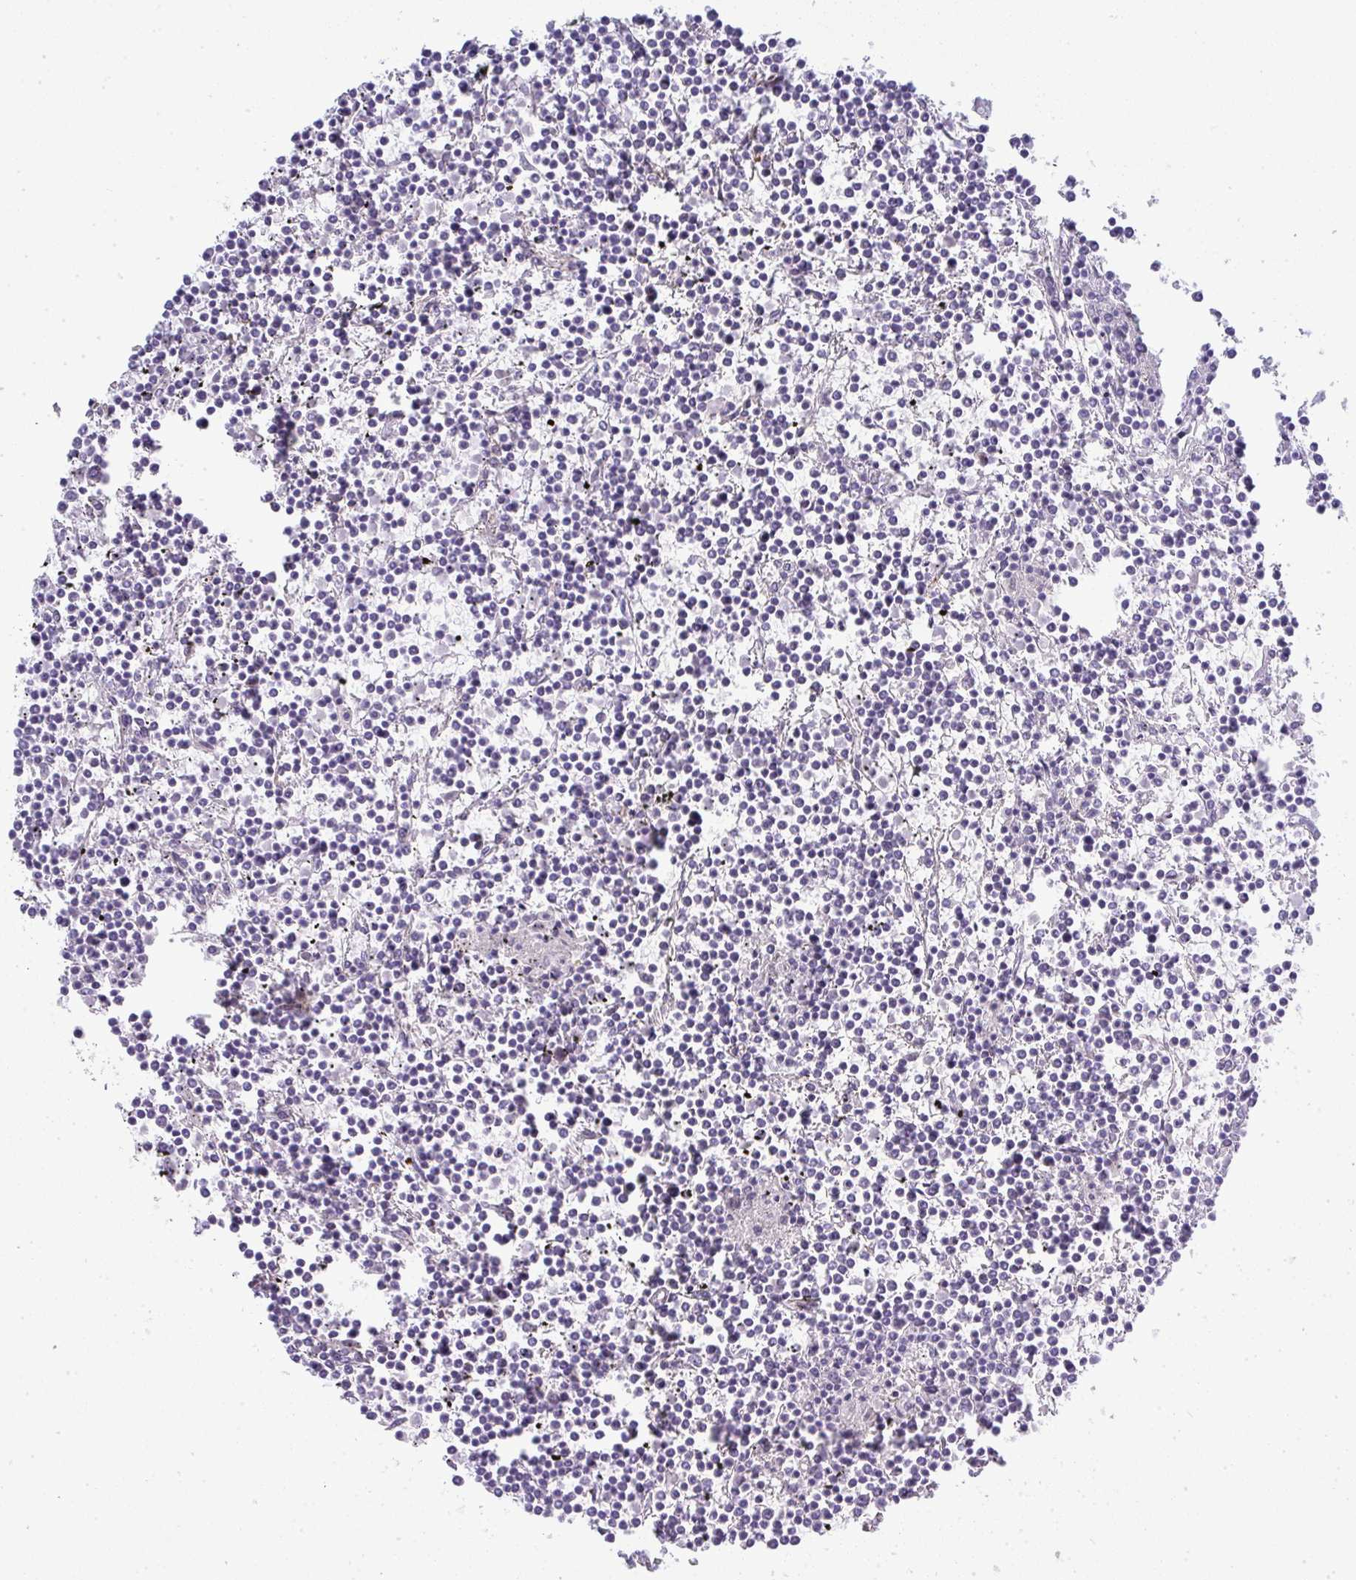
{"staining": {"intensity": "negative", "quantity": "none", "location": "none"}, "tissue": "lymphoma", "cell_type": "Tumor cells", "image_type": "cancer", "snomed": [{"axis": "morphology", "description": "Malignant lymphoma, non-Hodgkin's type, Low grade"}, {"axis": "topography", "description": "Spleen"}], "caption": "This is a histopathology image of IHC staining of low-grade malignant lymphoma, non-Hodgkin's type, which shows no positivity in tumor cells. (DAB IHC, high magnification).", "gene": "UBE2S", "patient": {"sex": "female", "age": 19}}